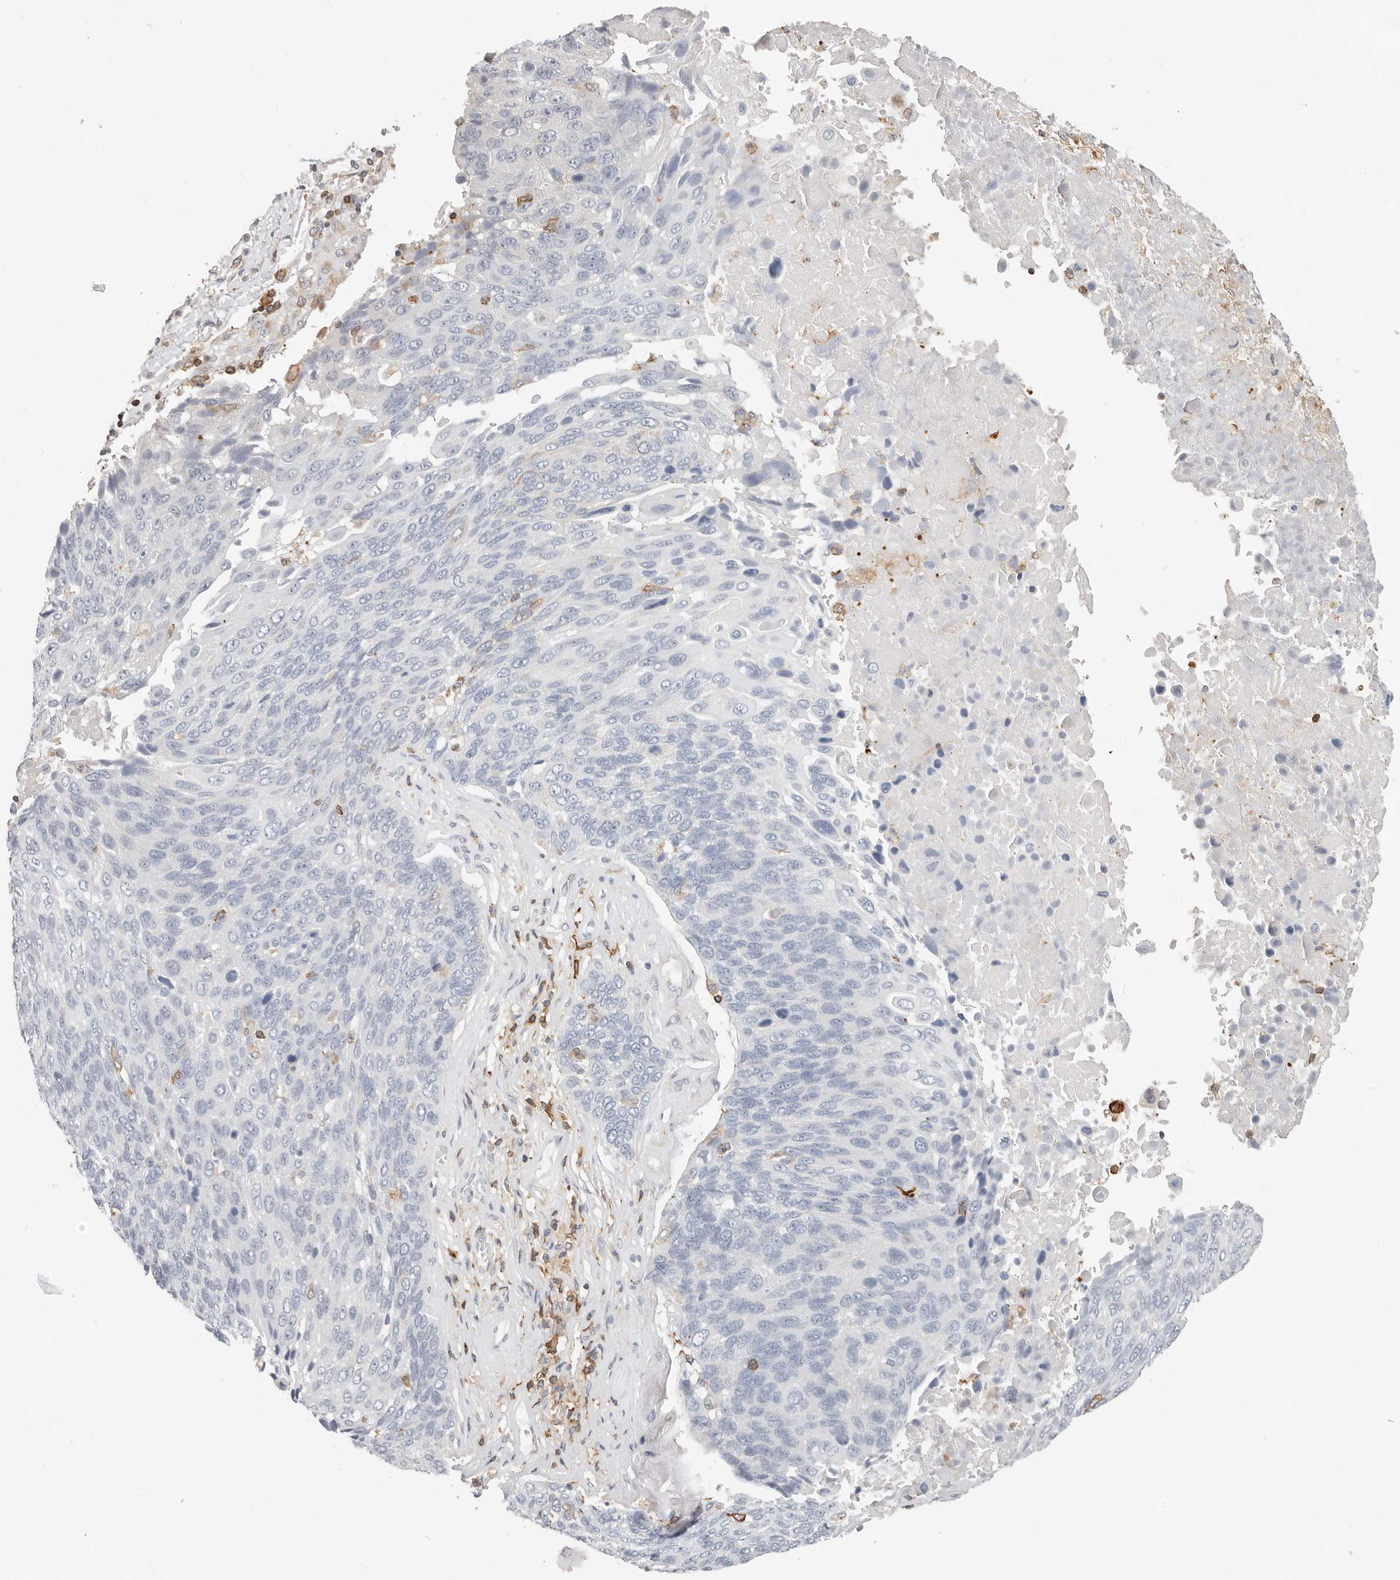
{"staining": {"intensity": "negative", "quantity": "none", "location": "none"}, "tissue": "lung cancer", "cell_type": "Tumor cells", "image_type": "cancer", "snomed": [{"axis": "morphology", "description": "Squamous cell carcinoma, NOS"}, {"axis": "topography", "description": "Lung"}], "caption": "The immunohistochemistry histopathology image has no significant positivity in tumor cells of squamous cell carcinoma (lung) tissue.", "gene": "TMEM63B", "patient": {"sex": "male", "age": 66}}